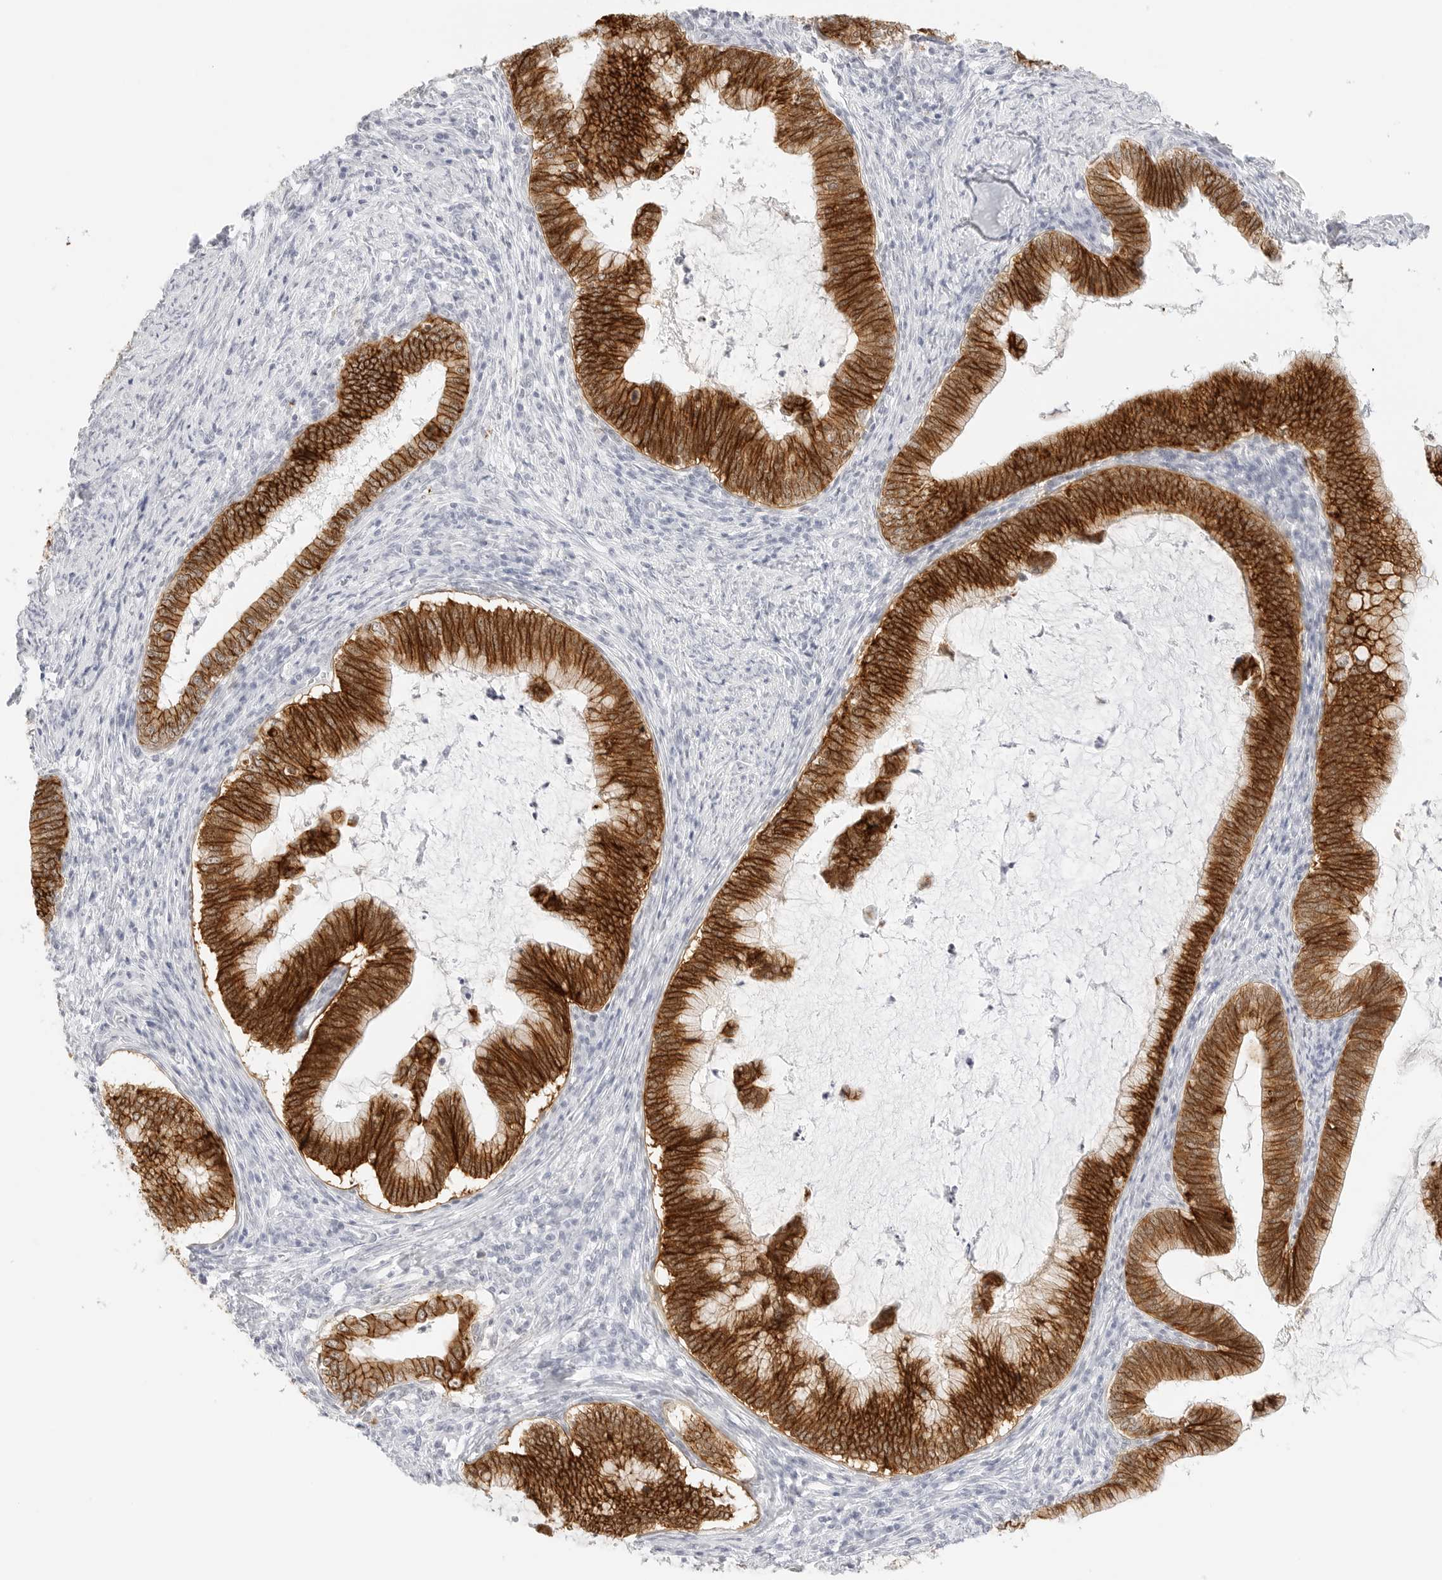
{"staining": {"intensity": "strong", "quantity": ">75%", "location": "cytoplasmic/membranous"}, "tissue": "cervical cancer", "cell_type": "Tumor cells", "image_type": "cancer", "snomed": [{"axis": "morphology", "description": "Adenocarcinoma, NOS"}, {"axis": "topography", "description": "Cervix"}], "caption": "Tumor cells demonstrate high levels of strong cytoplasmic/membranous staining in approximately >75% of cells in human cervical cancer (adenocarcinoma).", "gene": "CDH1", "patient": {"sex": "female", "age": 36}}